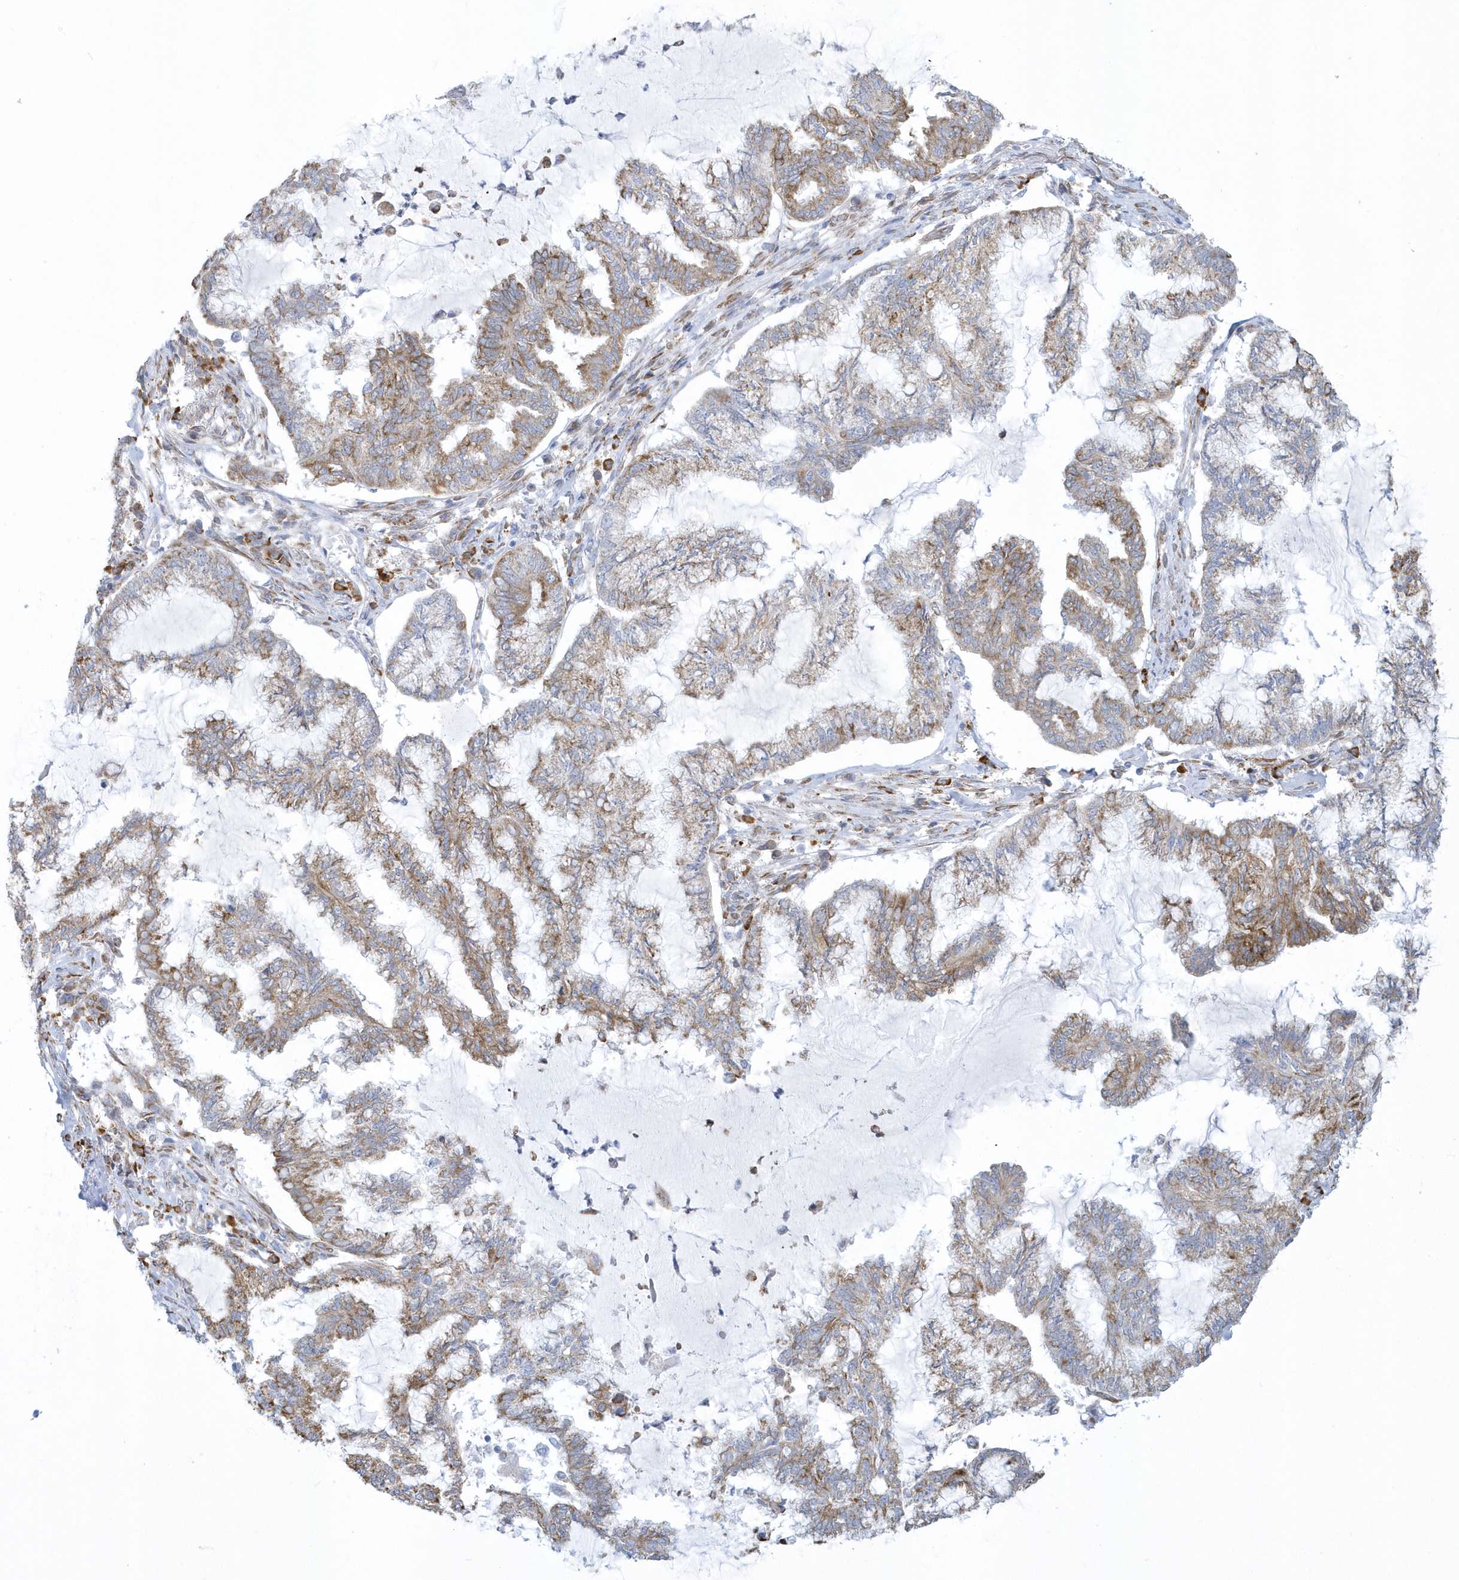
{"staining": {"intensity": "moderate", "quantity": "25%-75%", "location": "cytoplasmic/membranous"}, "tissue": "endometrial cancer", "cell_type": "Tumor cells", "image_type": "cancer", "snomed": [{"axis": "morphology", "description": "Adenocarcinoma, NOS"}, {"axis": "topography", "description": "Endometrium"}], "caption": "Moderate cytoplasmic/membranous protein positivity is seen in about 25%-75% of tumor cells in endometrial cancer (adenocarcinoma).", "gene": "DCAF1", "patient": {"sex": "female", "age": 86}}